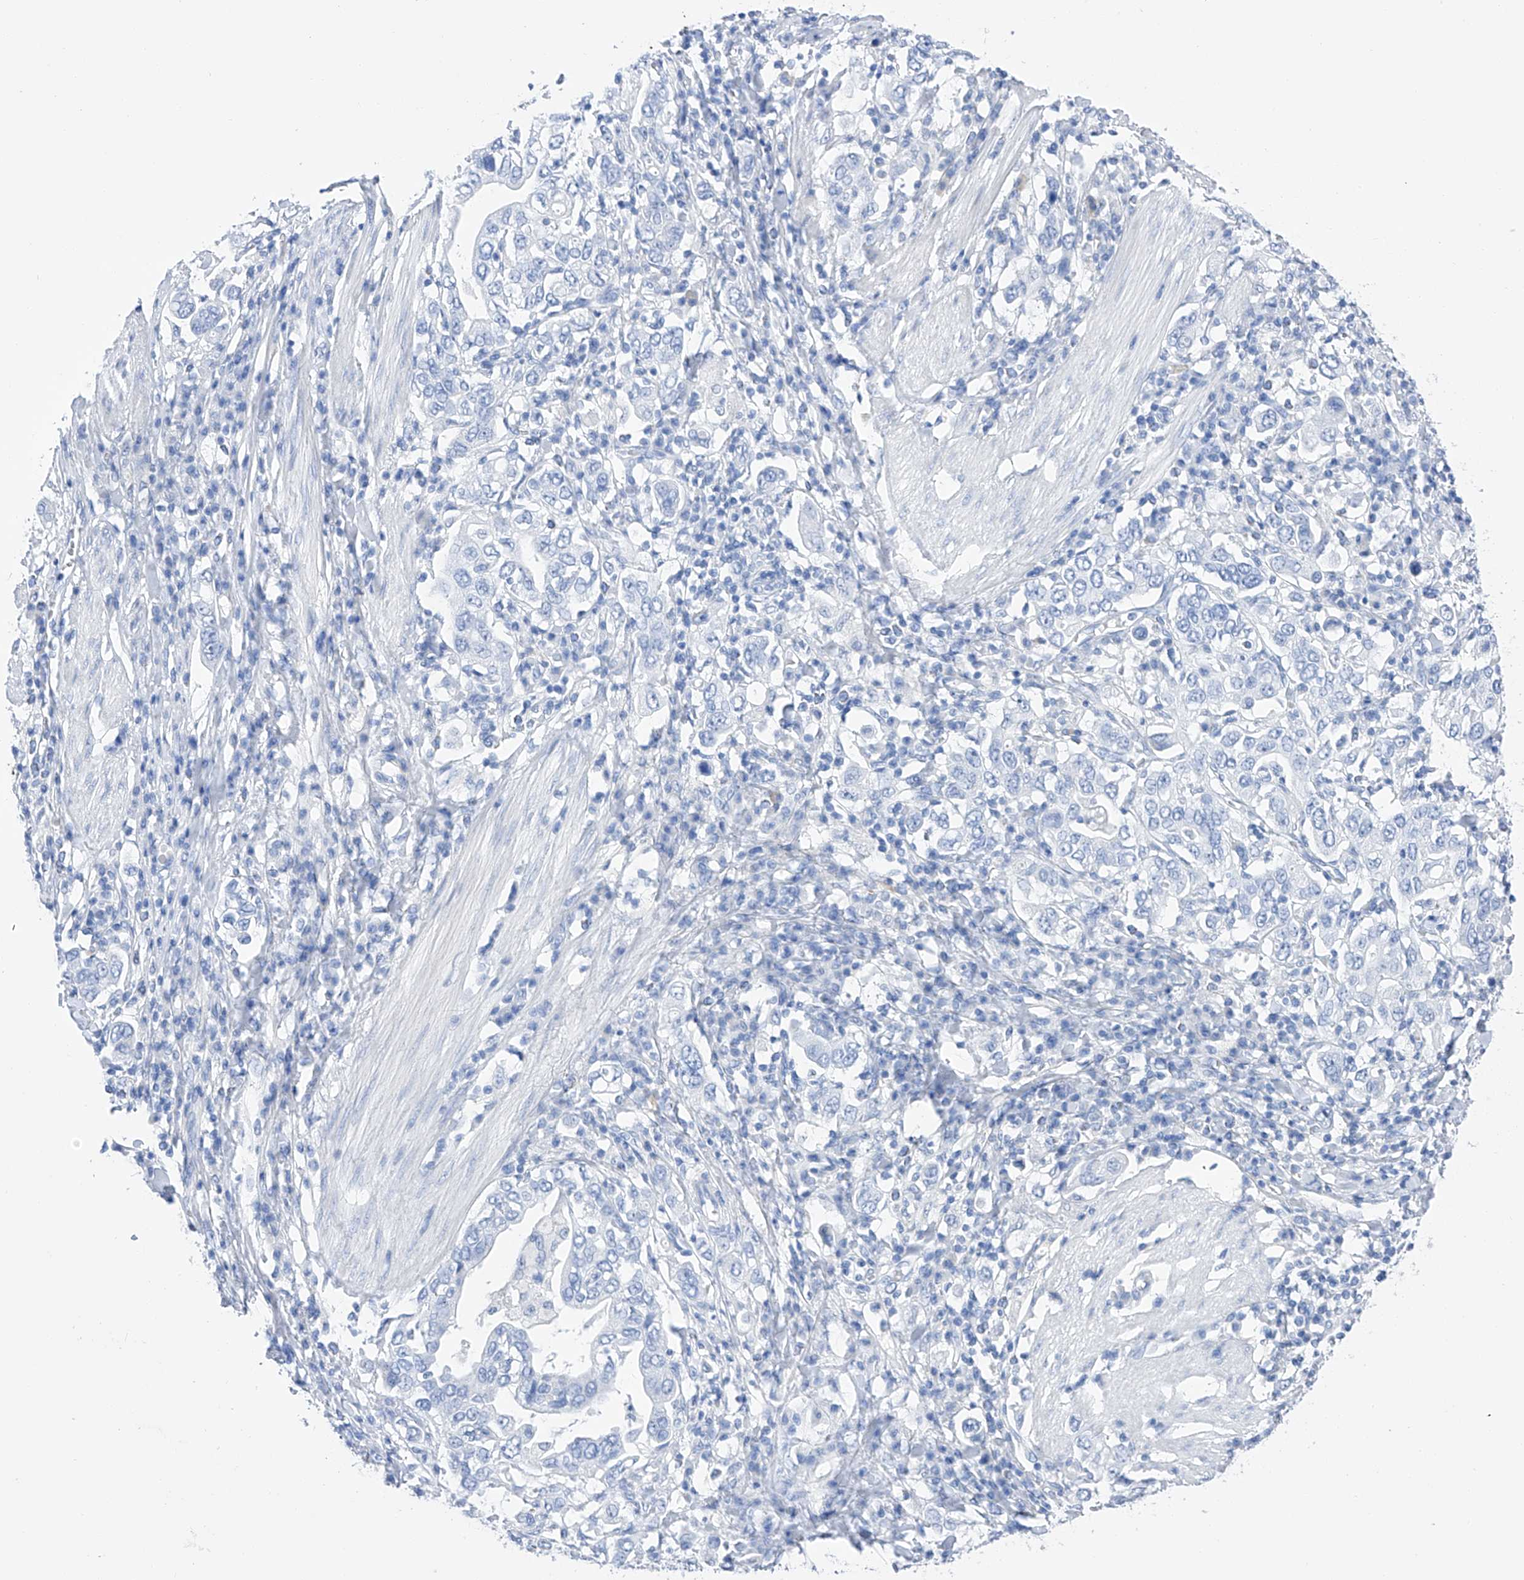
{"staining": {"intensity": "negative", "quantity": "none", "location": "none"}, "tissue": "stomach cancer", "cell_type": "Tumor cells", "image_type": "cancer", "snomed": [{"axis": "morphology", "description": "Adenocarcinoma, NOS"}, {"axis": "topography", "description": "Stomach, upper"}], "caption": "There is no significant expression in tumor cells of adenocarcinoma (stomach).", "gene": "FLG", "patient": {"sex": "male", "age": 62}}